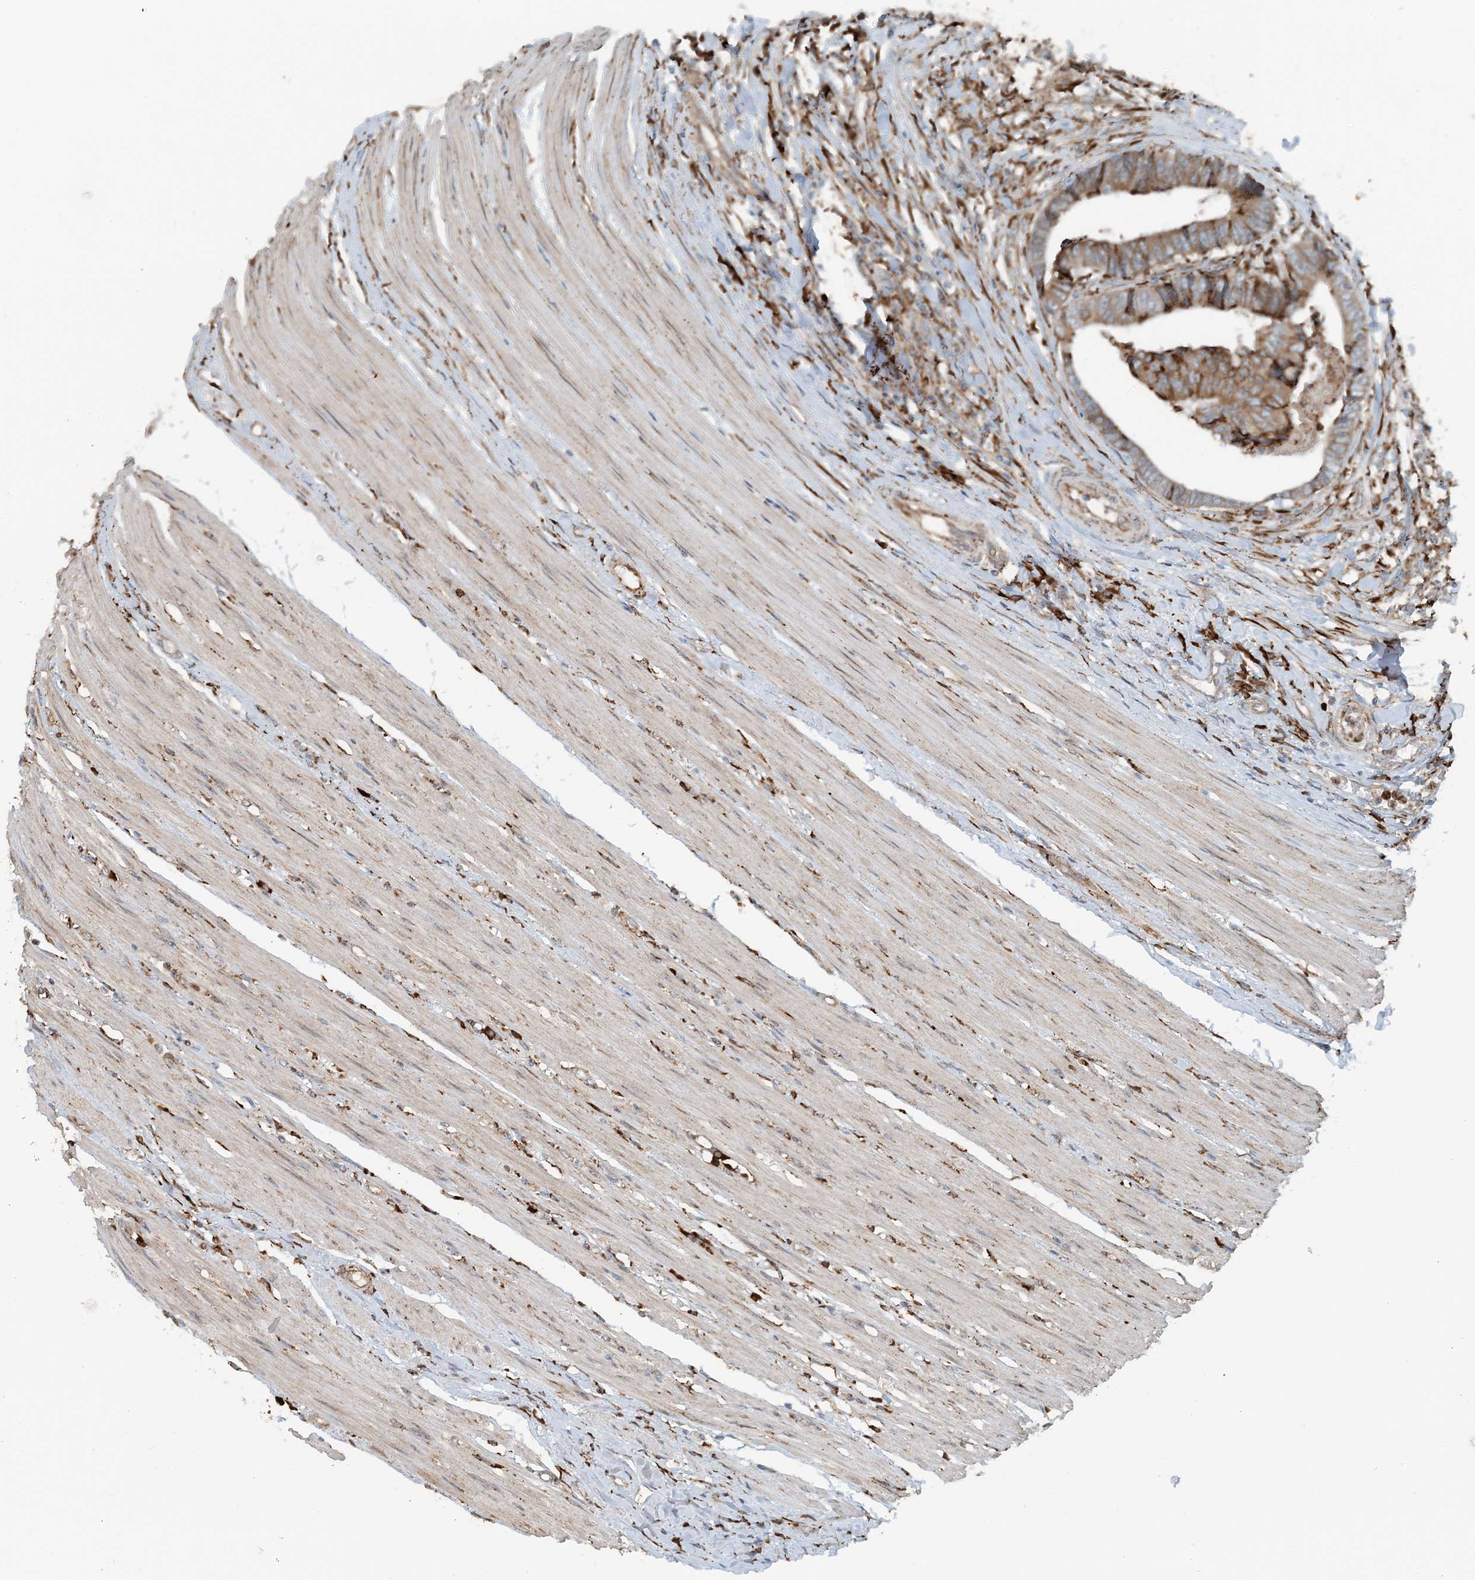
{"staining": {"intensity": "moderate", "quantity": ">75%", "location": "cytoplasmic/membranous"}, "tissue": "colorectal cancer", "cell_type": "Tumor cells", "image_type": "cancer", "snomed": [{"axis": "morphology", "description": "Adenocarcinoma, NOS"}, {"axis": "topography", "description": "Rectum"}], "caption": "About >75% of tumor cells in human adenocarcinoma (colorectal) demonstrate moderate cytoplasmic/membranous protein expression as visualized by brown immunohistochemical staining.", "gene": "CERKL", "patient": {"sex": "male", "age": 84}}